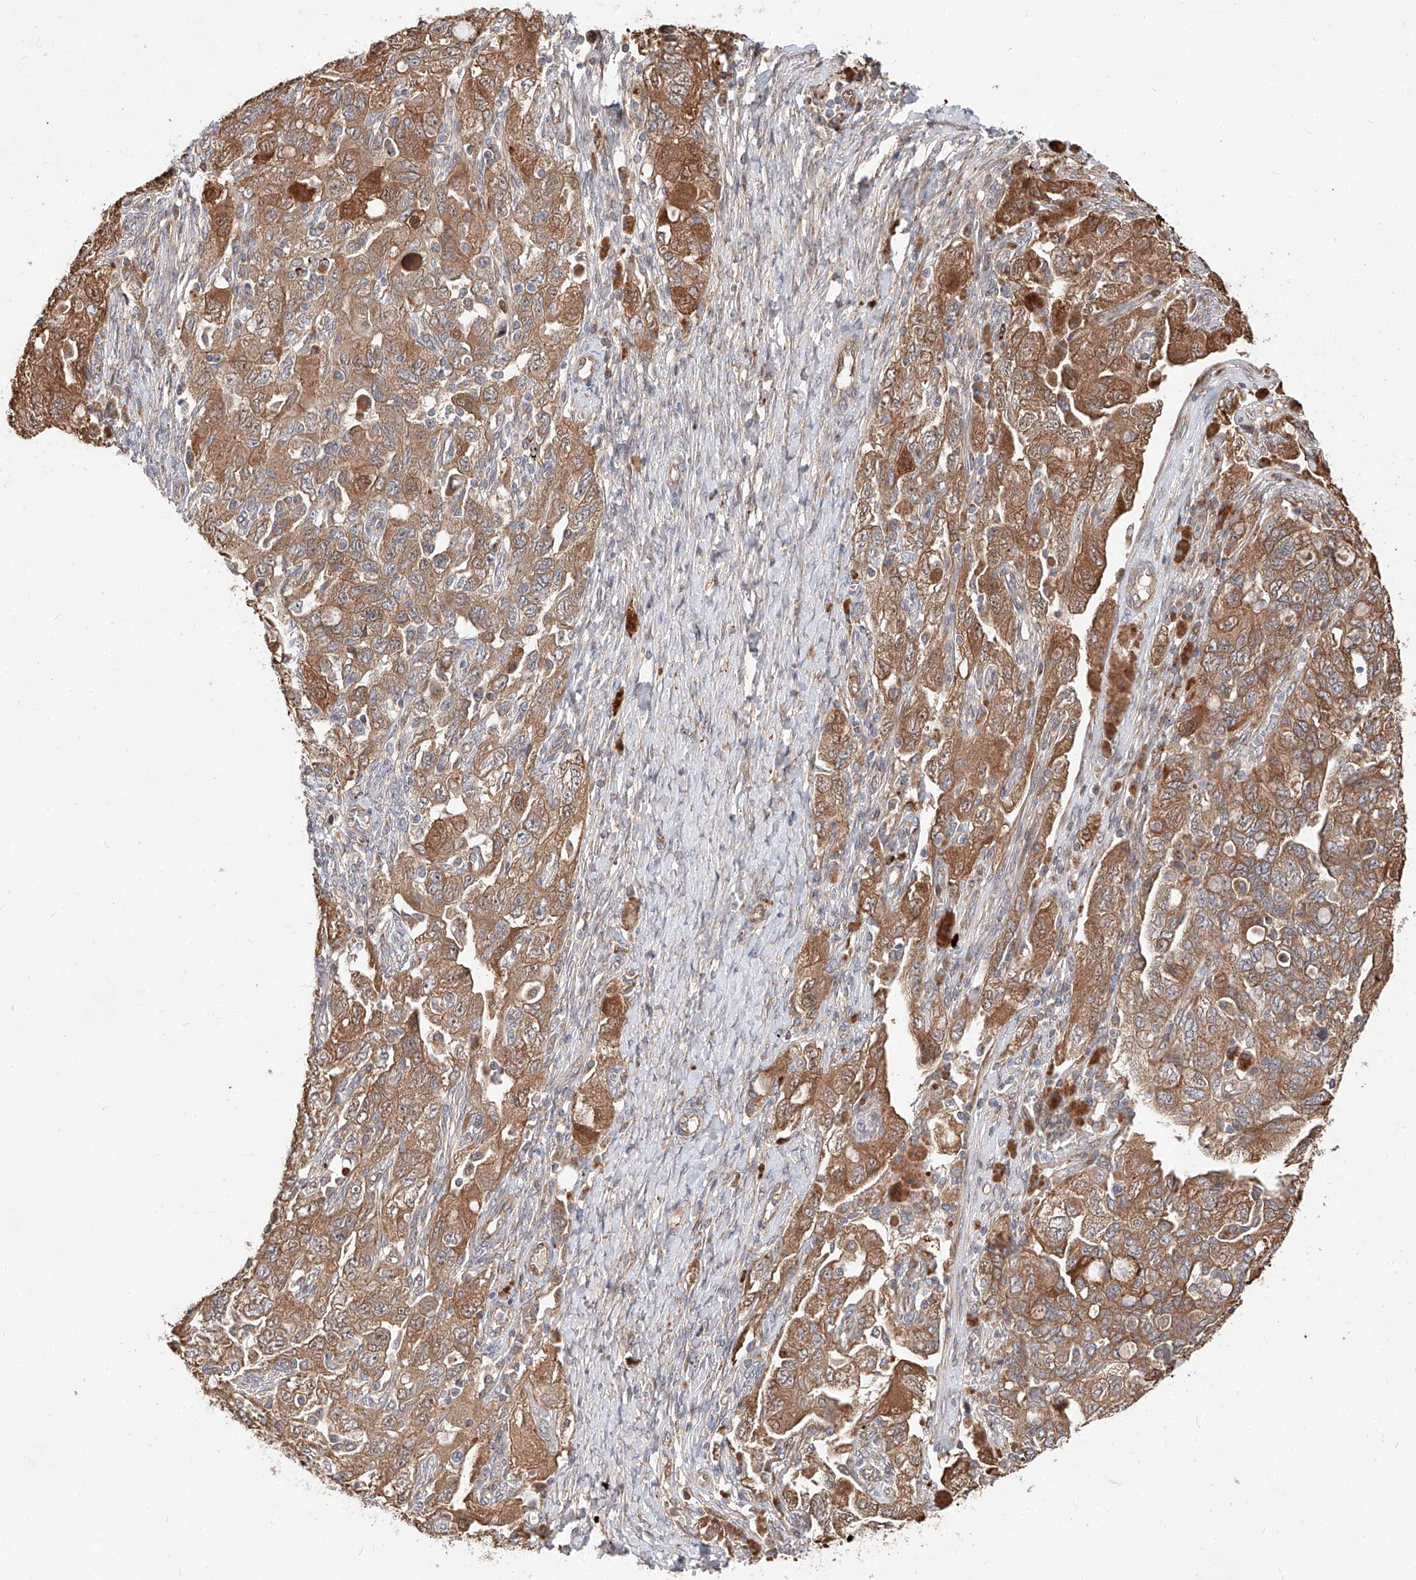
{"staining": {"intensity": "moderate", "quantity": ">75%", "location": "cytoplasmic/membranous"}, "tissue": "ovarian cancer", "cell_type": "Tumor cells", "image_type": "cancer", "snomed": [{"axis": "morphology", "description": "Carcinoma, NOS"}, {"axis": "morphology", "description": "Cystadenocarcinoma, serous, NOS"}, {"axis": "topography", "description": "Ovary"}], "caption": "The histopathology image shows a brown stain indicating the presence of a protein in the cytoplasmic/membranous of tumor cells in serous cystadenocarcinoma (ovarian).", "gene": "DIRAS3", "patient": {"sex": "female", "age": 69}}